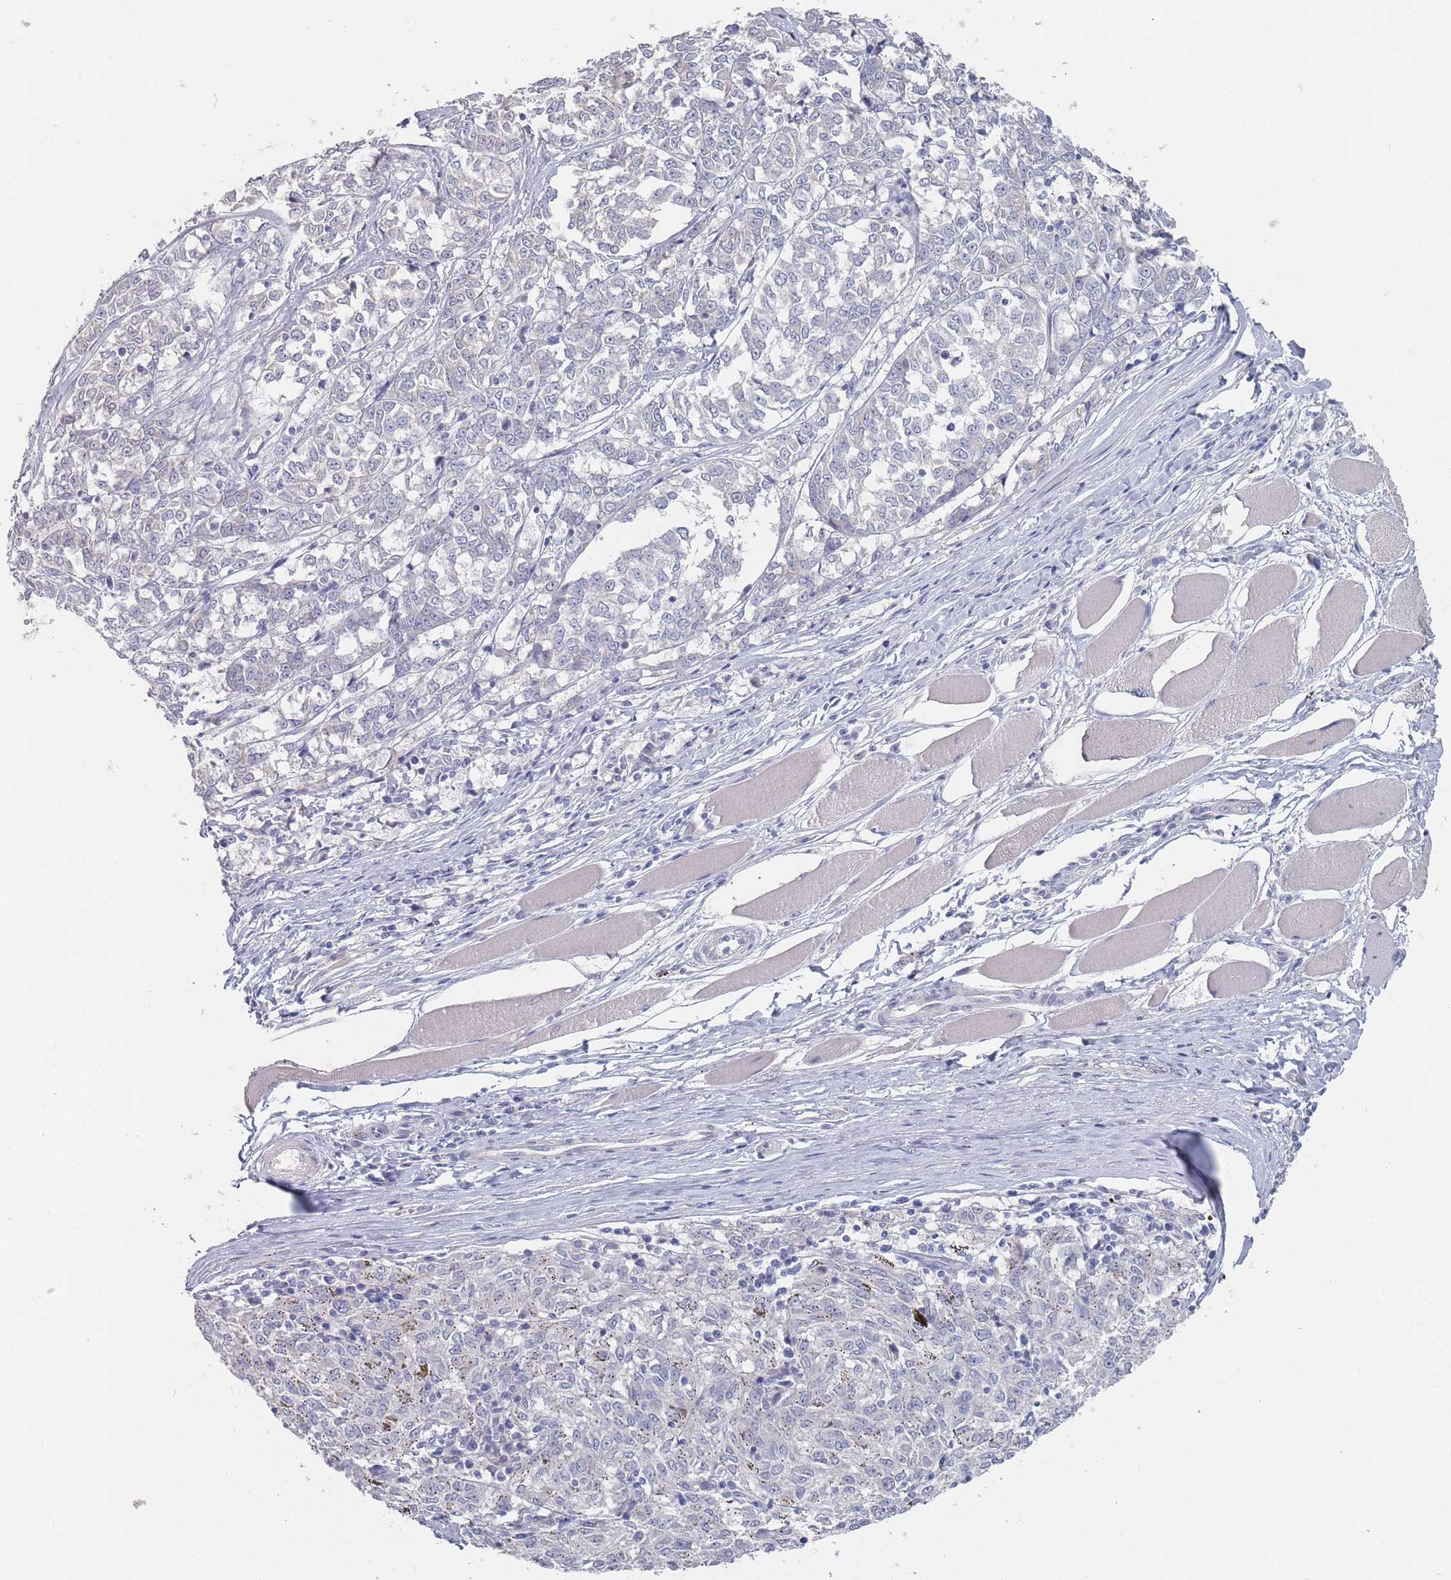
{"staining": {"intensity": "negative", "quantity": "none", "location": "none"}, "tissue": "melanoma", "cell_type": "Tumor cells", "image_type": "cancer", "snomed": [{"axis": "morphology", "description": "Malignant melanoma, NOS"}, {"axis": "topography", "description": "Skin"}], "caption": "This is a micrograph of immunohistochemistry staining of melanoma, which shows no staining in tumor cells. (DAB (3,3'-diaminobenzidine) IHC visualized using brightfield microscopy, high magnification).", "gene": "PROM2", "patient": {"sex": "female", "age": 72}}